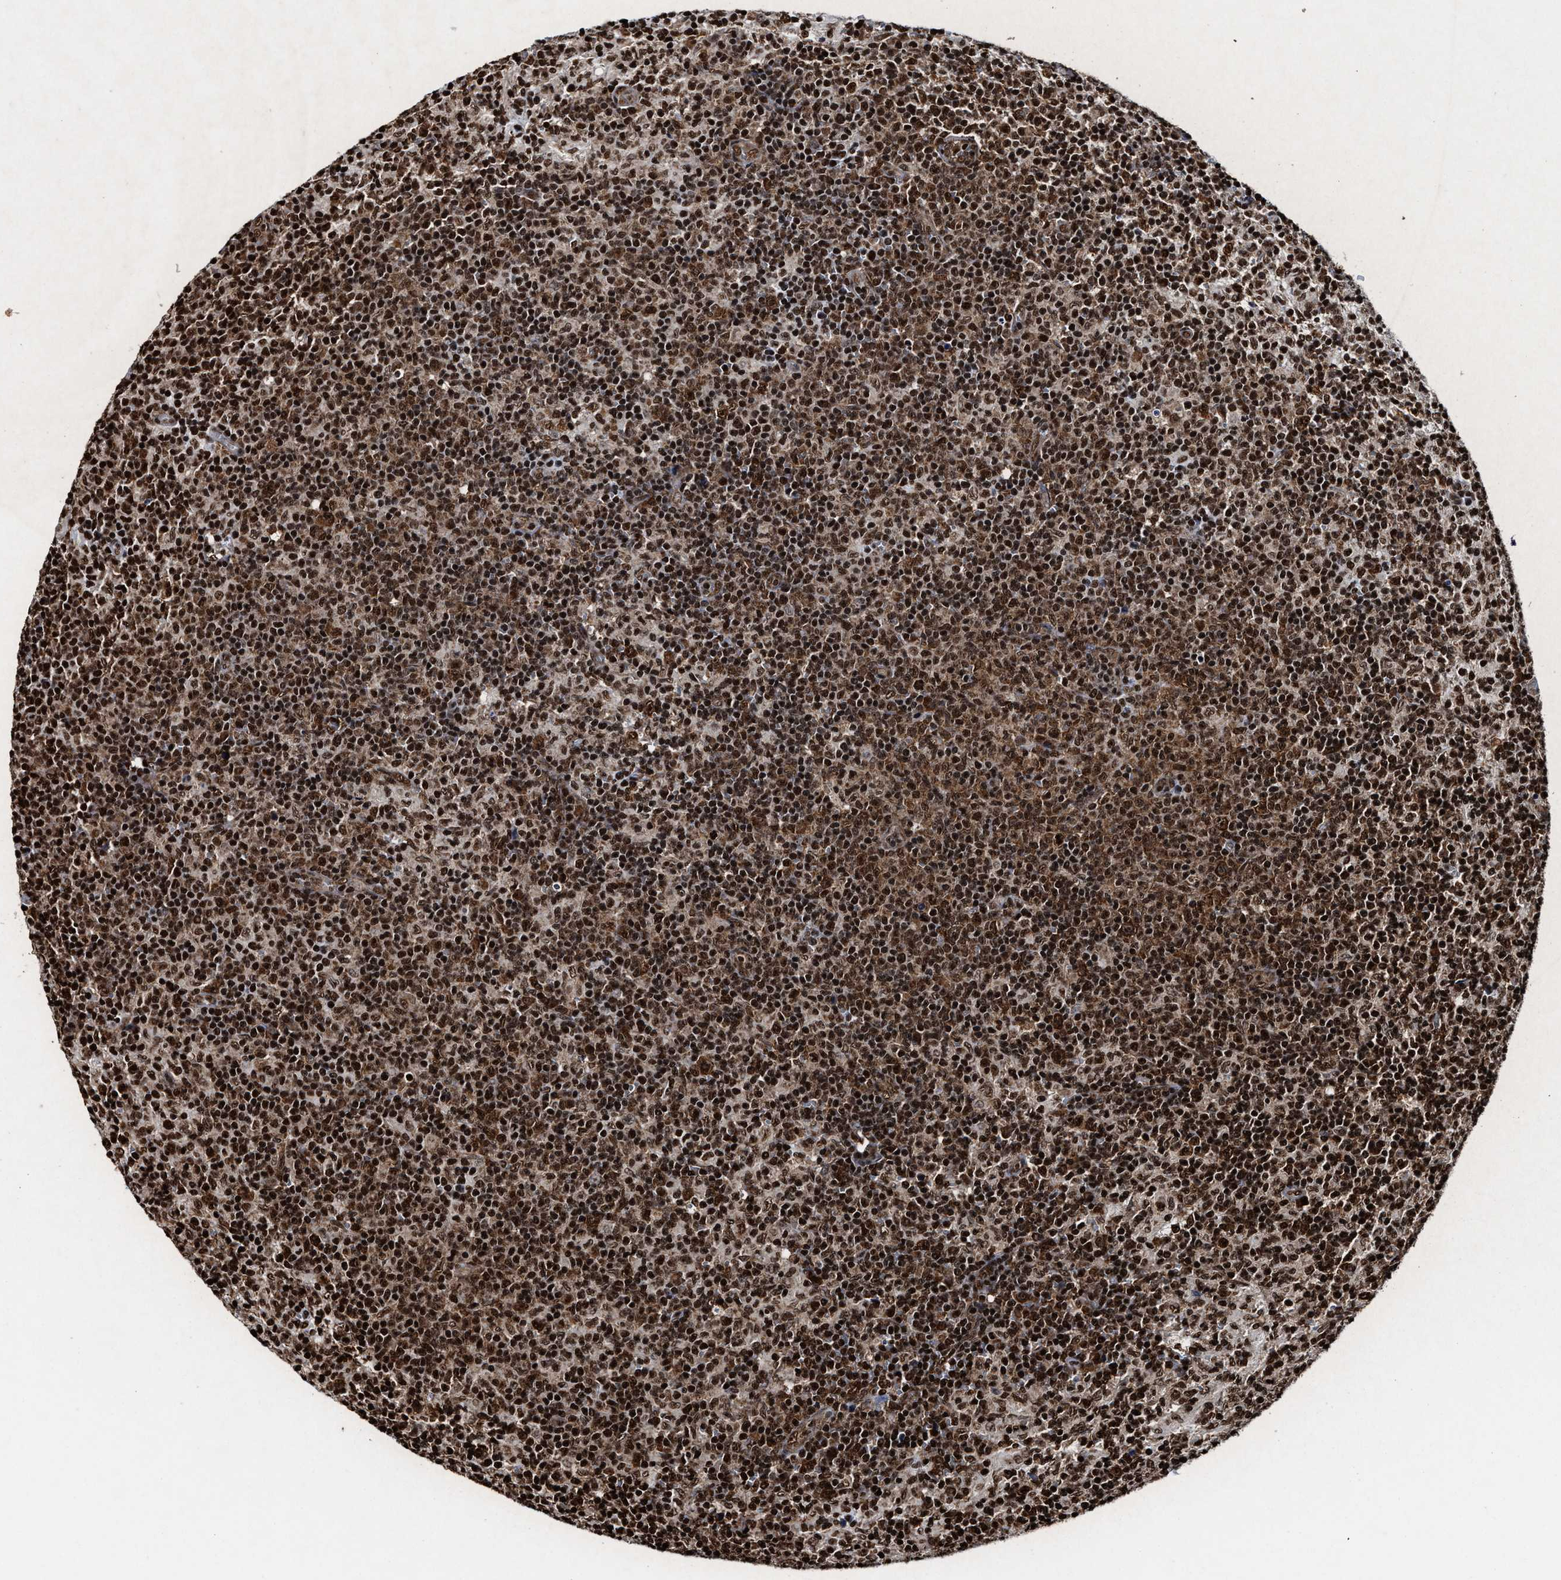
{"staining": {"intensity": "strong", "quantity": ">75%", "location": "cytoplasmic/membranous,nuclear"}, "tissue": "lymph node", "cell_type": "Germinal center cells", "image_type": "normal", "snomed": [{"axis": "morphology", "description": "Normal tissue, NOS"}, {"axis": "morphology", "description": "Inflammation, NOS"}, {"axis": "topography", "description": "Lymph node"}], "caption": "Protein analysis of benign lymph node displays strong cytoplasmic/membranous,nuclear expression in about >75% of germinal center cells.", "gene": "ALYREF", "patient": {"sex": "male", "age": 55}}